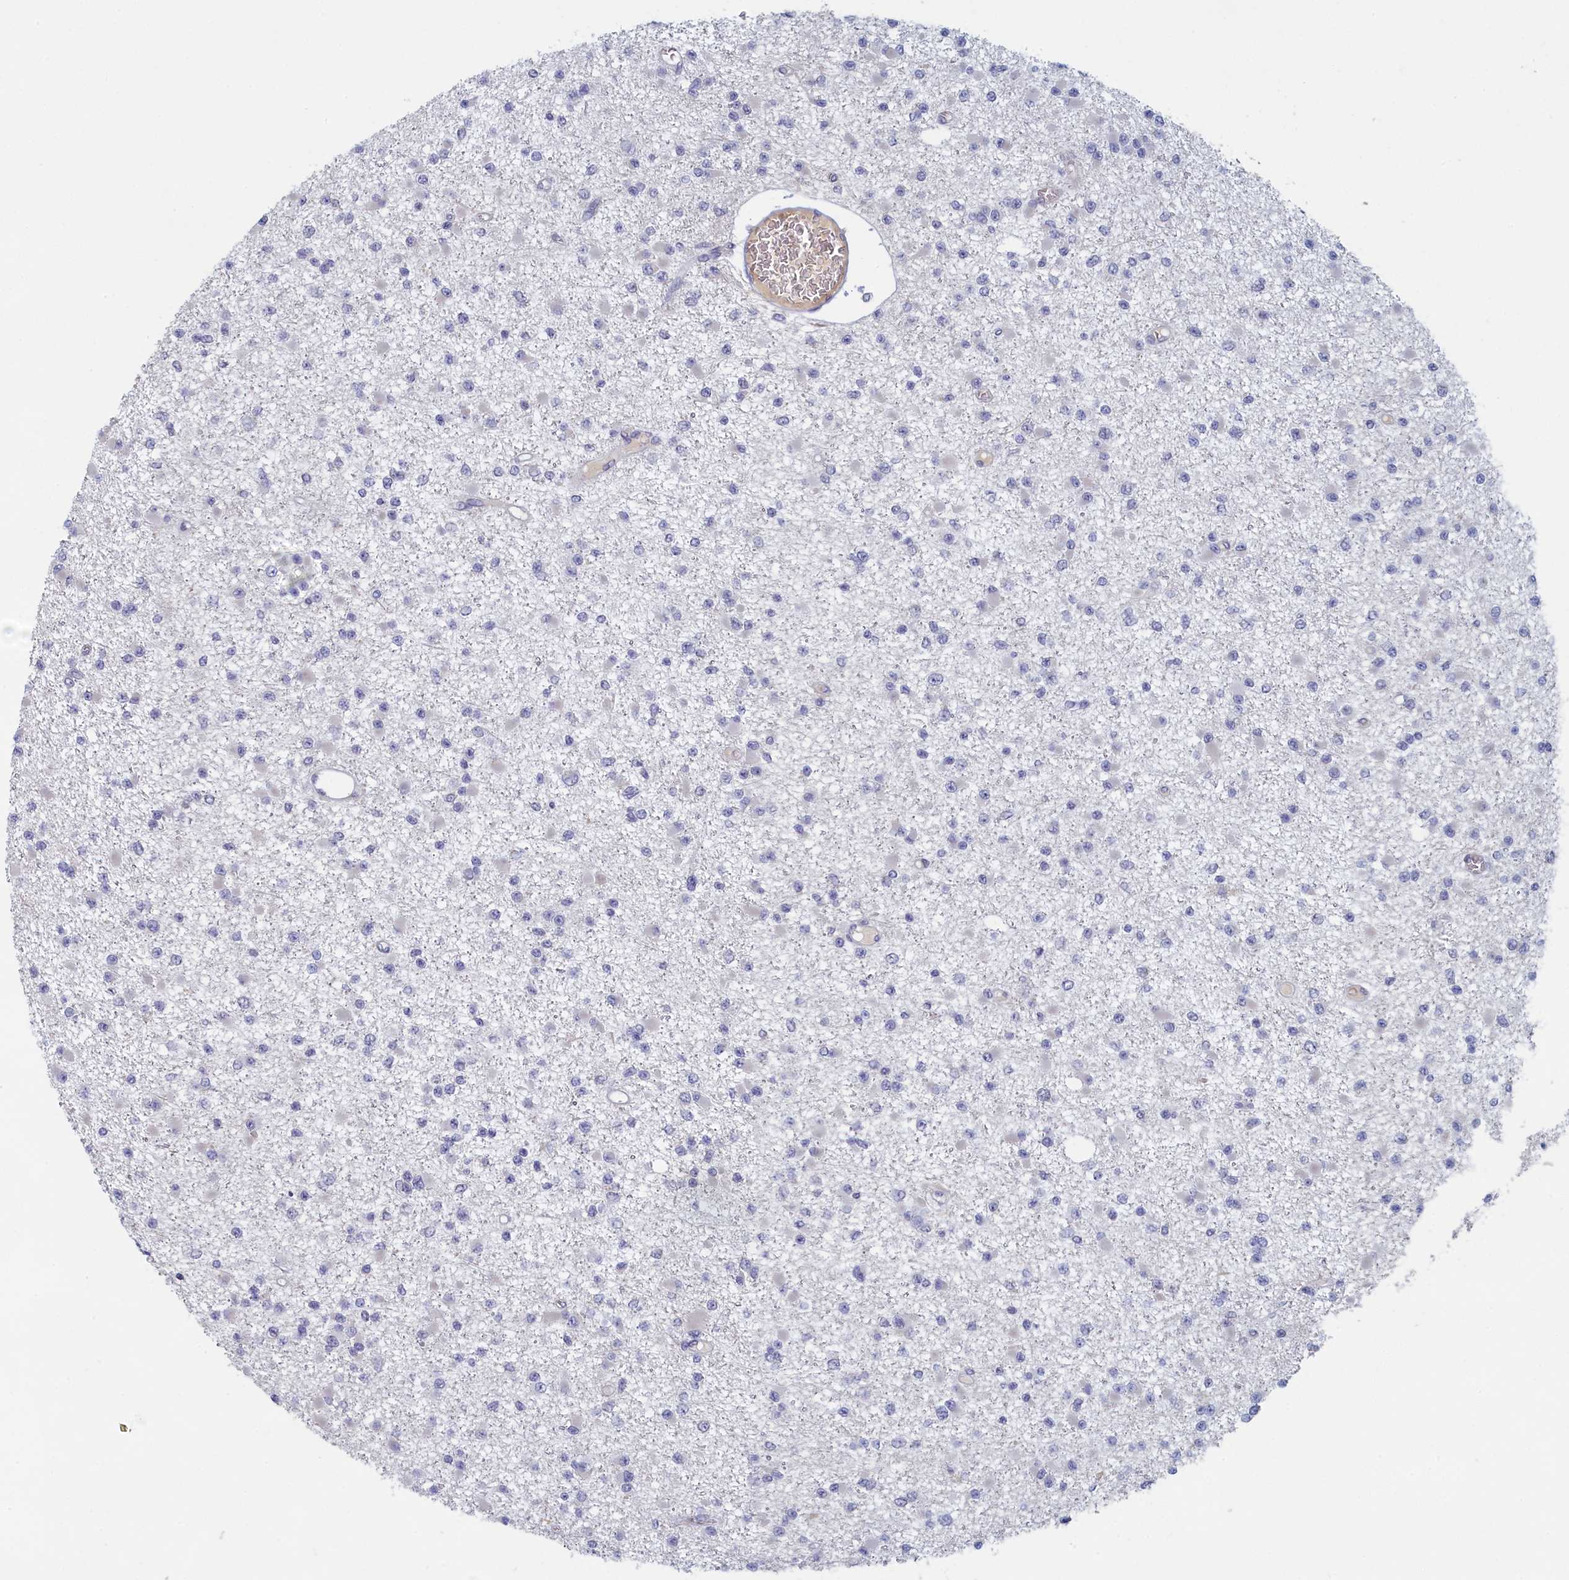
{"staining": {"intensity": "negative", "quantity": "none", "location": "none"}, "tissue": "glioma", "cell_type": "Tumor cells", "image_type": "cancer", "snomed": [{"axis": "morphology", "description": "Glioma, malignant, Low grade"}, {"axis": "topography", "description": "Brain"}], "caption": "This is a image of immunohistochemistry staining of glioma, which shows no staining in tumor cells.", "gene": "DNAJC17", "patient": {"sex": "female", "age": 22}}